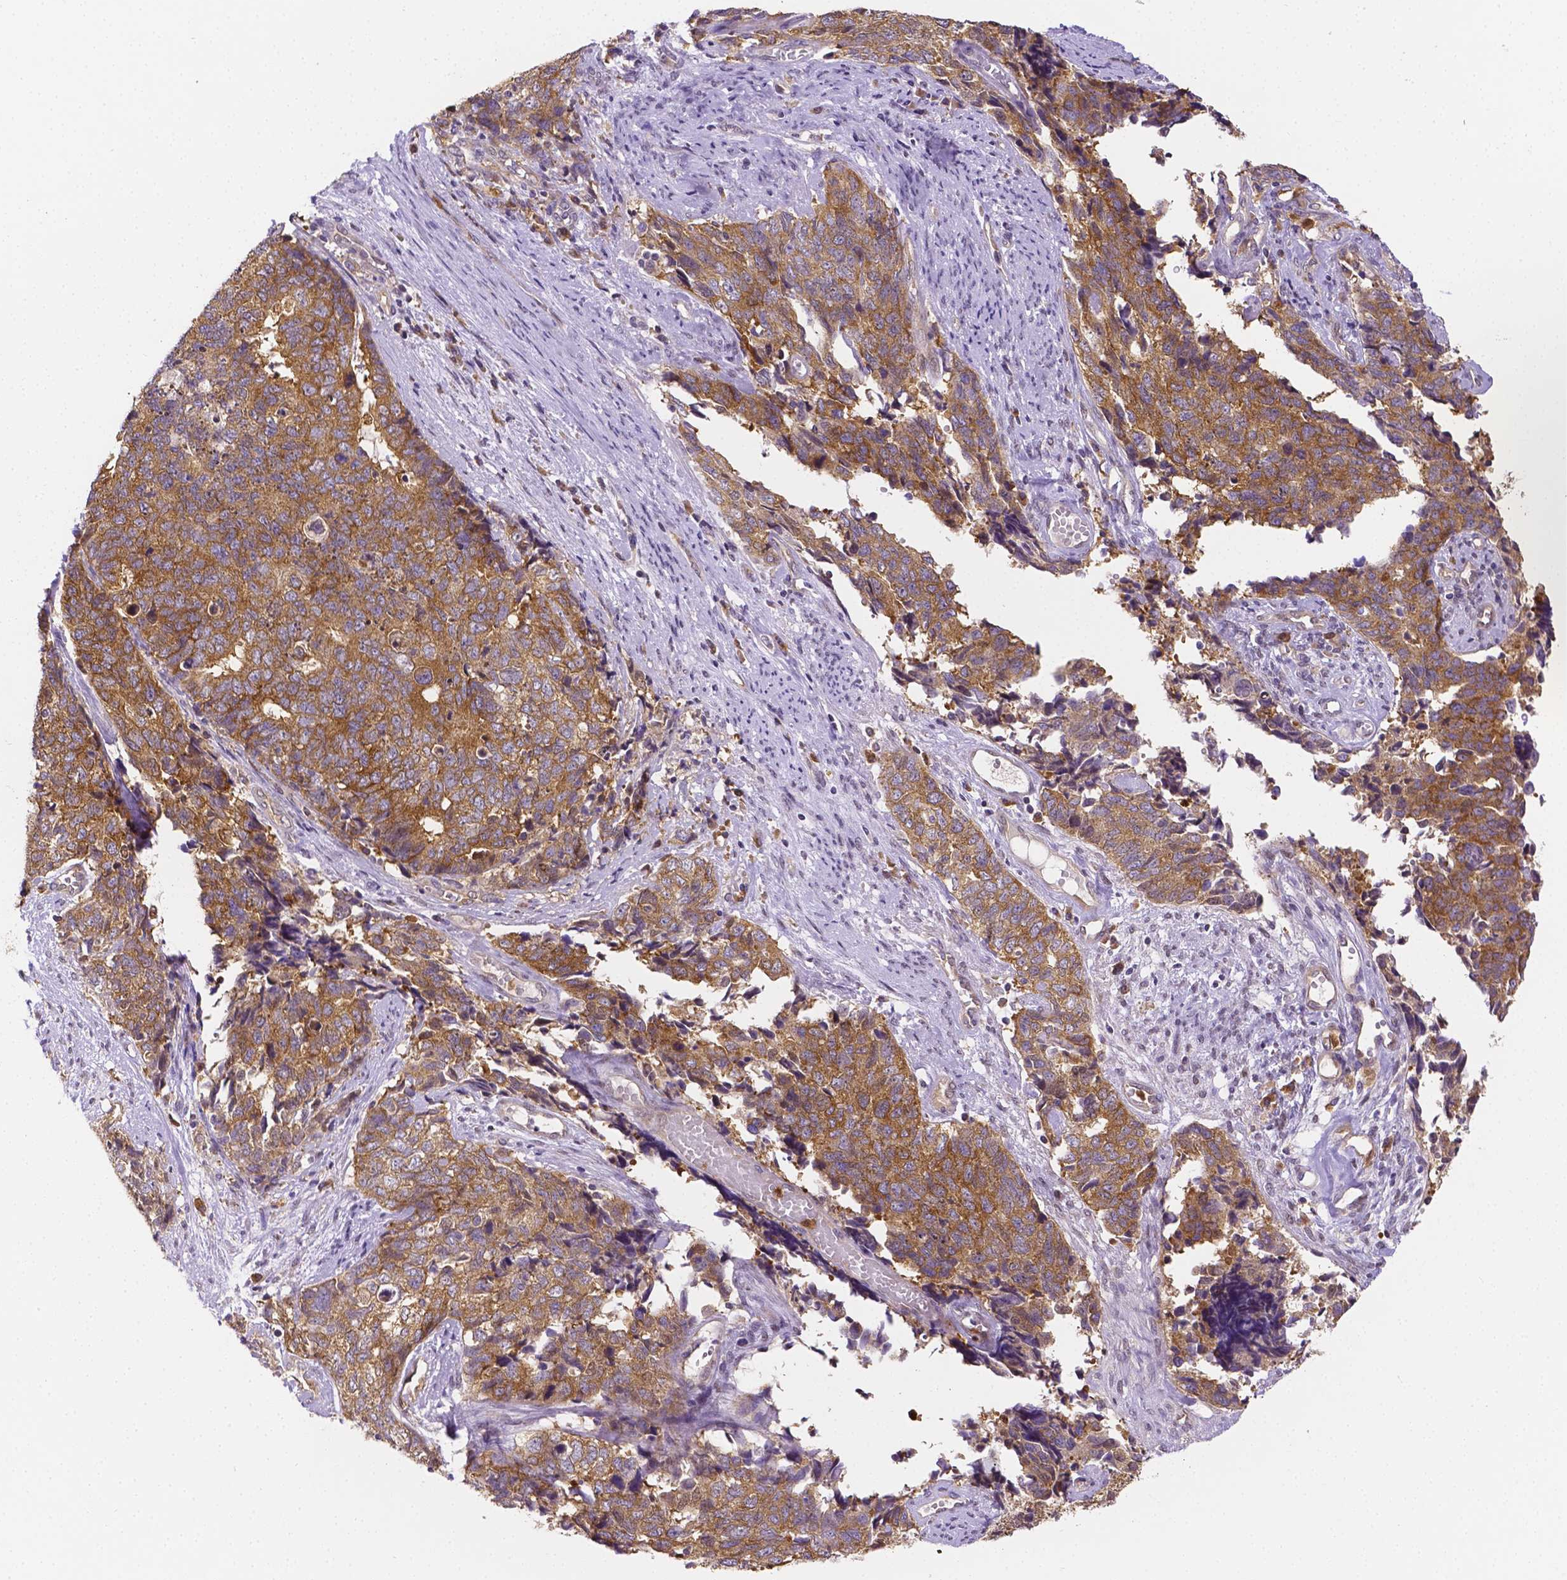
{"staining": {"intensity": "weak", "quantity": ">75%", "location": "cytoplasmic/membranous"}, "tissue": "cervical cancer", "cell_type": "Tumor cells", "image_type": "cancer", "snomed": [{"axis": "morphology", "description": "Squamous cell carcinoma, NOS"}, {"axis": "topography", "description": "Cervix"}], "caption": "Weak cytoplasmic/membranous positivity is seen in about >75% of tumor cells in squamous cell carcinoma (cervical).", "gene": "ZNRD2", "patient": {"sex": "female", "age": 63}}